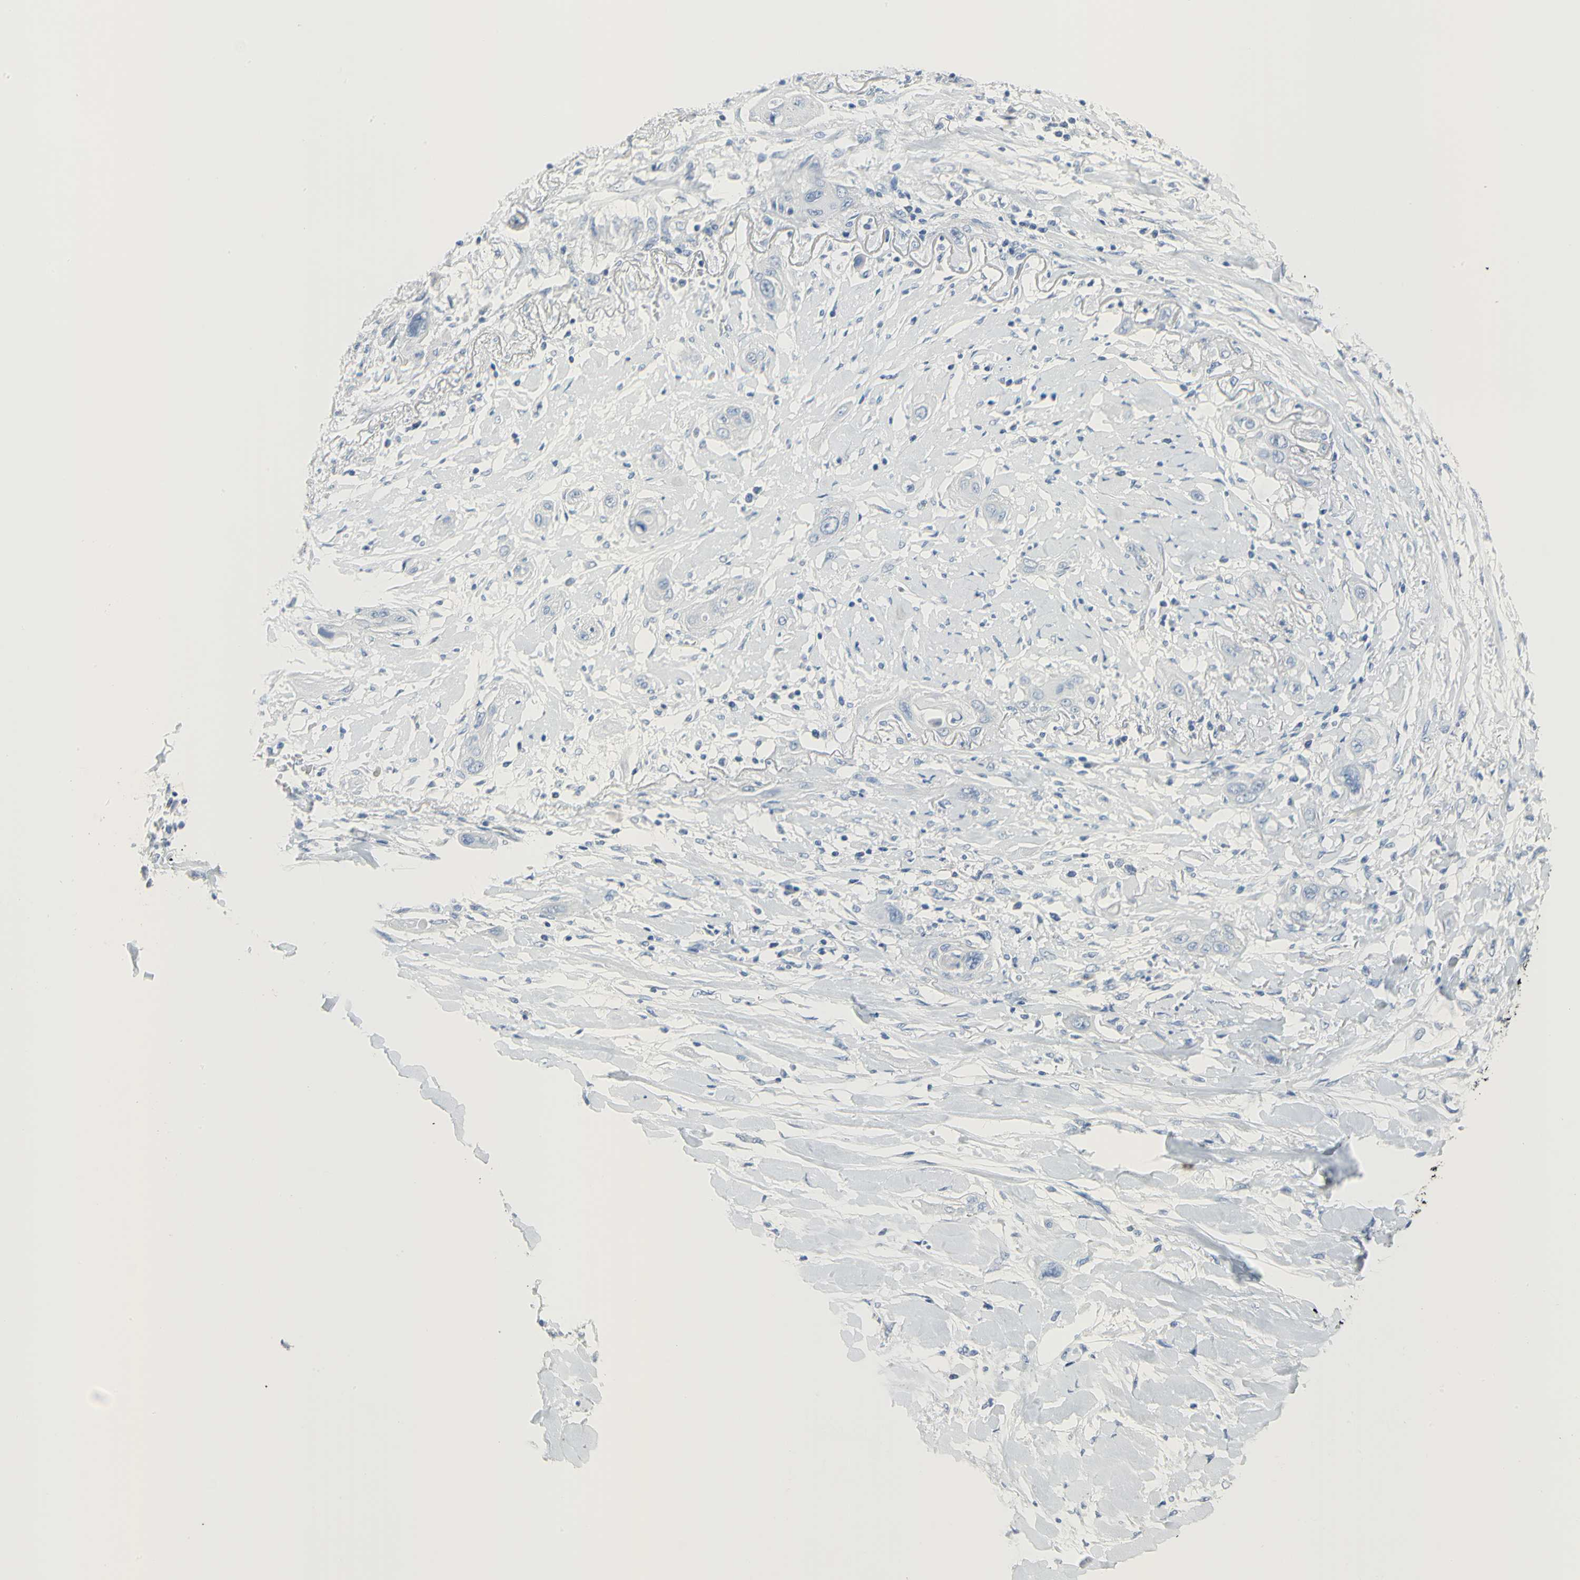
{"staining": {"intensity": "negative", "quantity": "none", "location": "none"}, "tissue": "lung cancer", "cell_type": "Tumor cells", "image_type": "cancer", "snomed": [{"axis": "morphology", "description": "Squamous cell carcinoma, NOS"}, {"axis": "topography", "description": "Lung"}], "caption": "The immunohistochemistry micrograph has no significant expression in tumor cells of squamous cell carcinoma (lung) tissue. (Immunohistochemistry, brightfield microscopy, high magnification).", "gene": "CA3", "patient": {"sex": "female", "age": 47}}